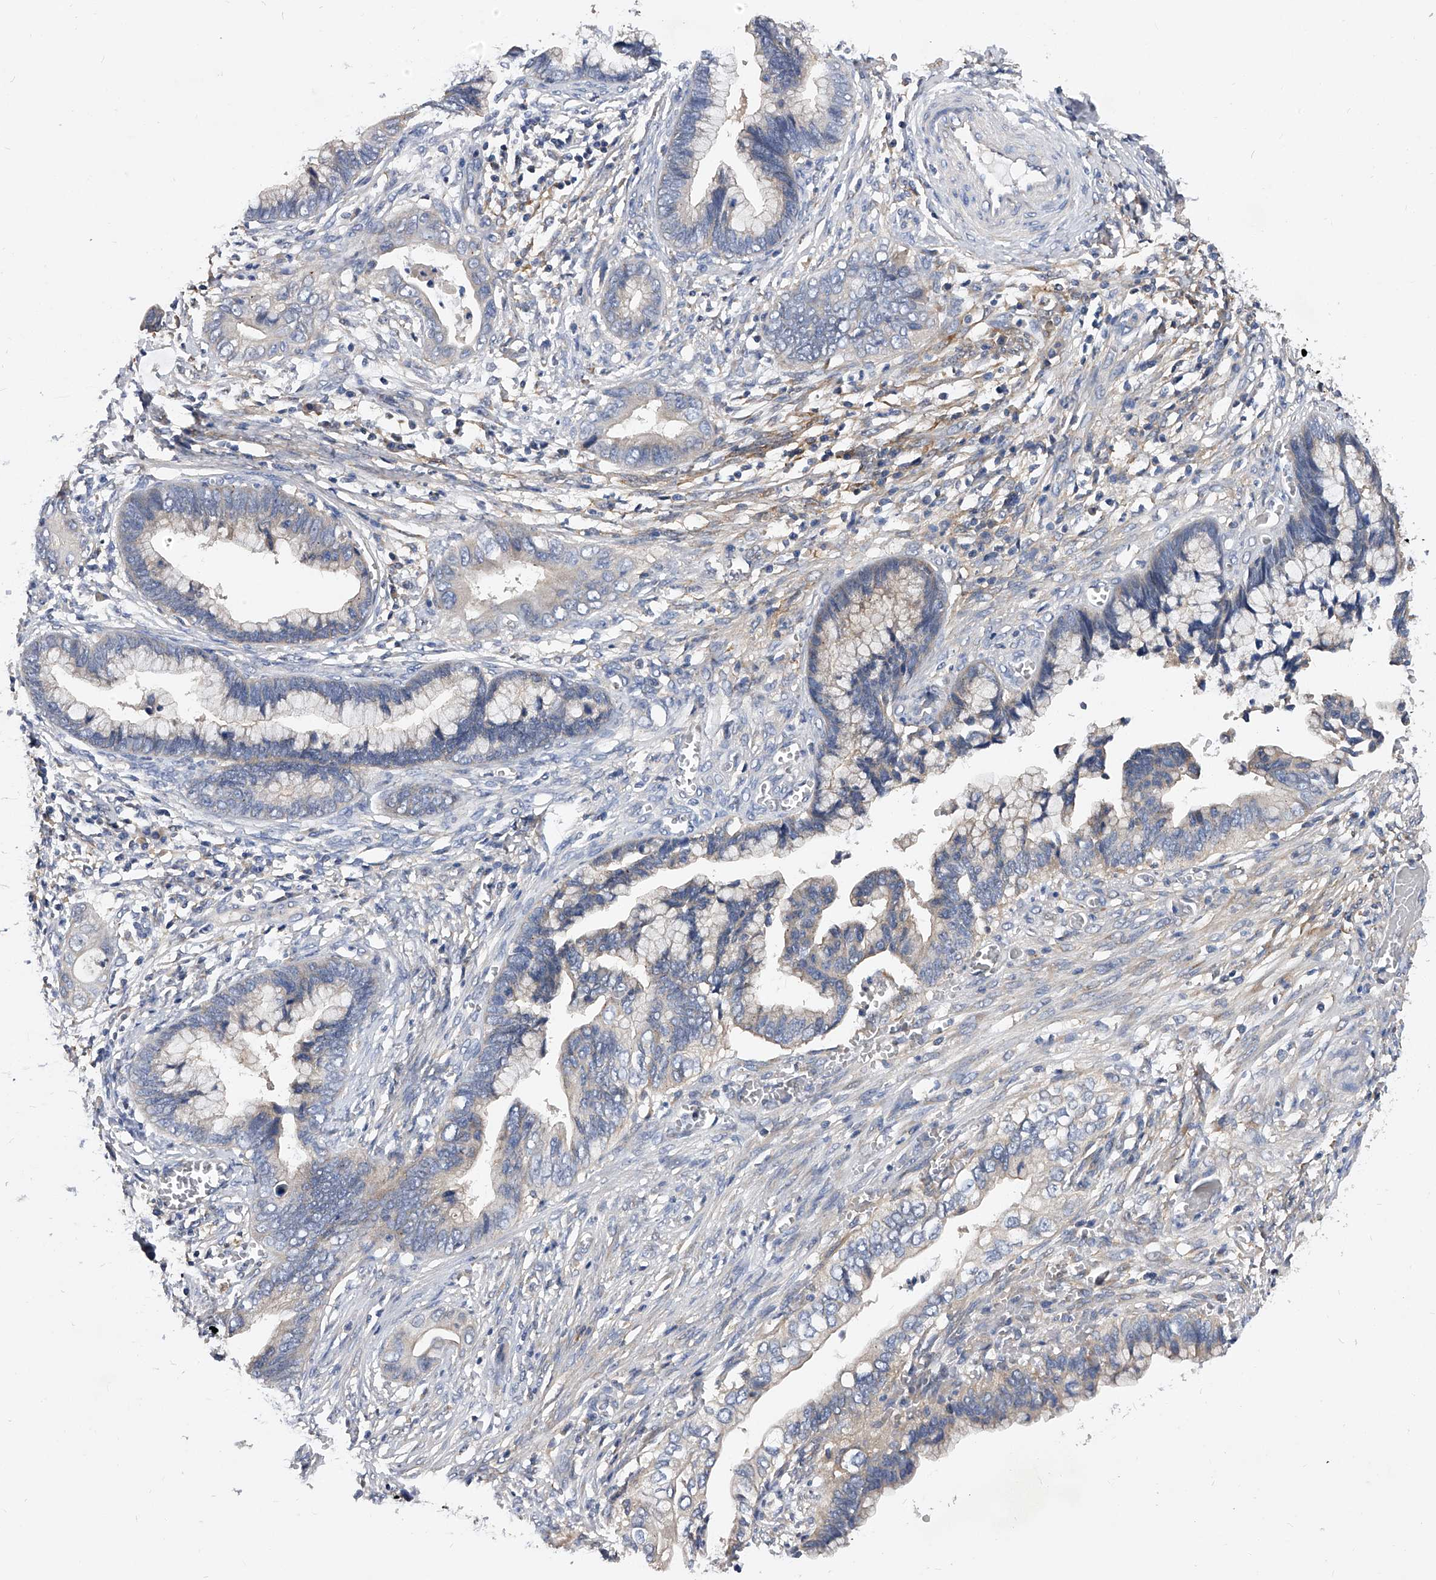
{"staining": {"intensity": "weak", "quantity": "<25%", "location": "cytoplasmic/membranous"}, "tissue": "cervical cancer", "cell_type": "Tumor cells", "image_type": "cancer", "snomed": [{"axis": "morphology", "description": "Adenocarcinoma, NOS"}, {"axis": "topography", "description": "Cervix"}], "caption": "This is a image of immunohistochemistry staining of cervical cancer, which shows no positivity in tumor cells. The staining is performed using DAB brown chromogen with nuclei counter-stained in using hematoxylin.", "gene": "ARL4C", "patient": {"sex": "female", "age": 44}}